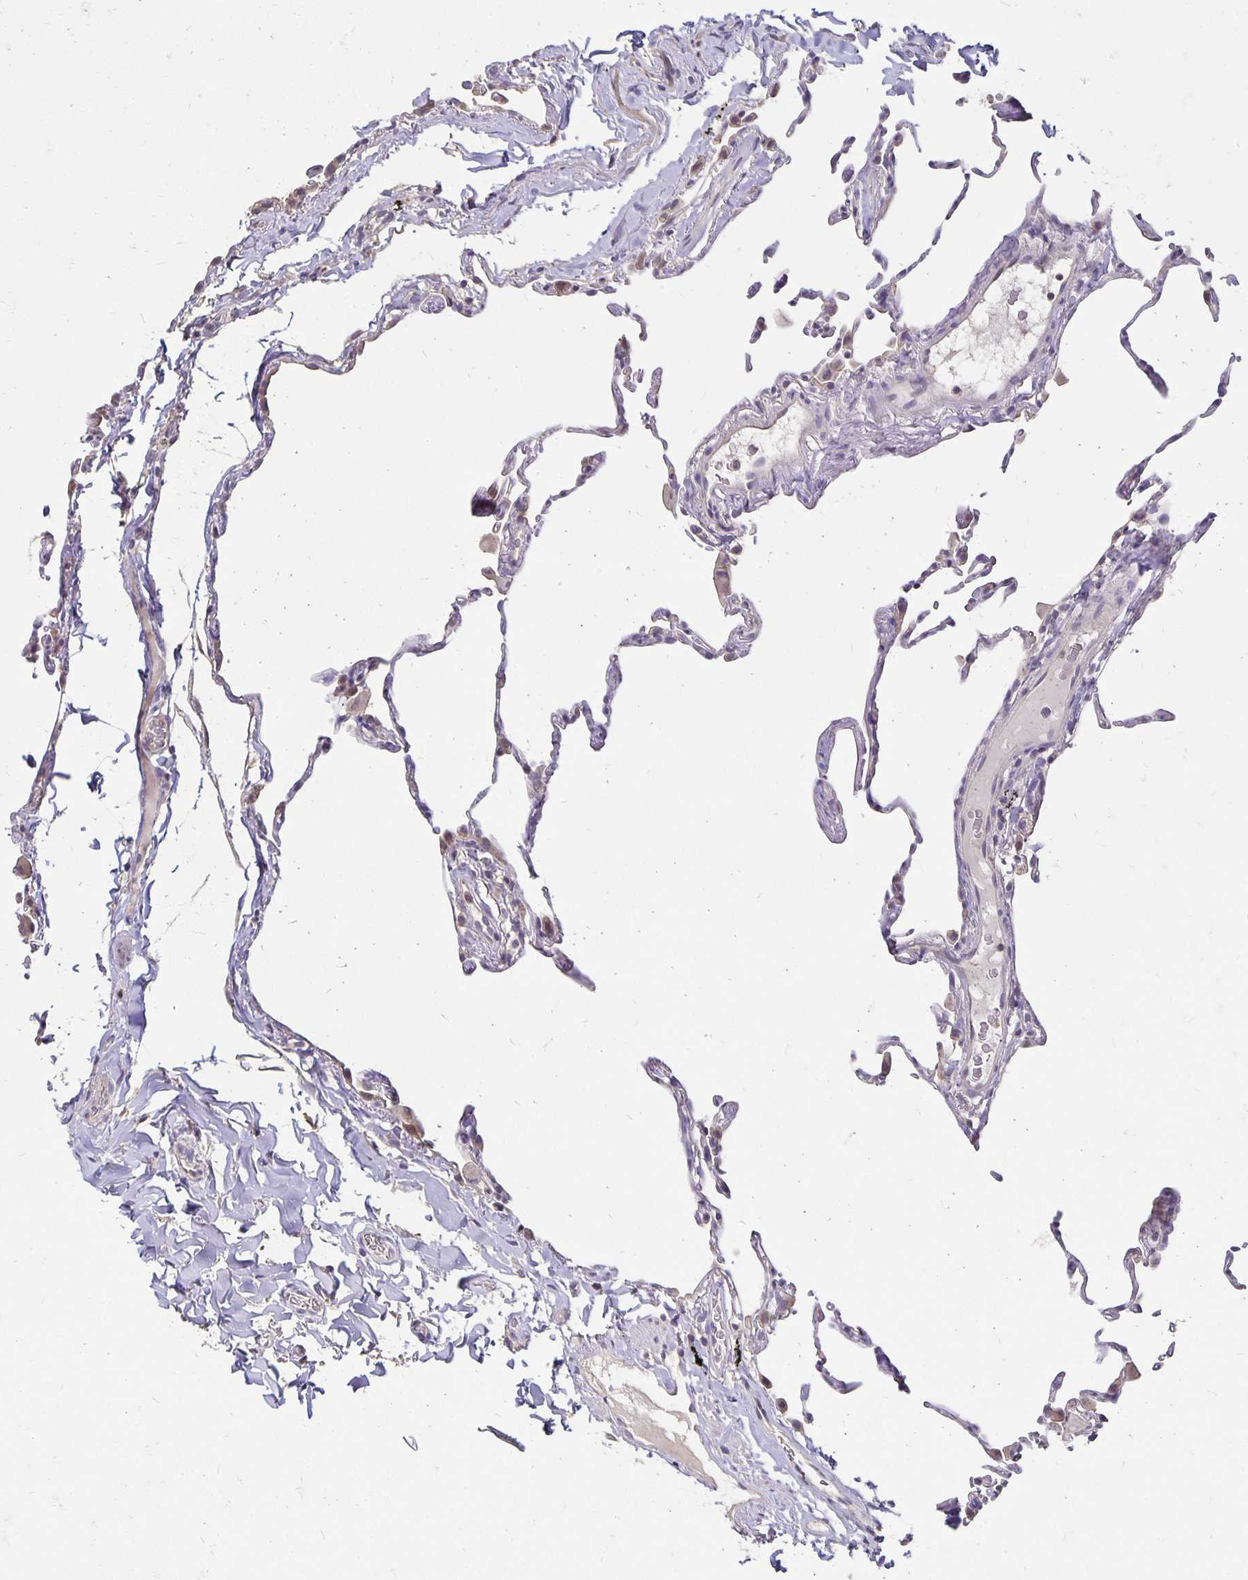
{"staining": {"intensity": "weak", "quantity": "<25%", "location": "cytoplasmic/membranous"}, "tissue": "lung", "cell_type": "Alveolar cells", "image_type": "normal", "snomed": [{"axis": "morphology", "description": "Normal tissue, NOS"}, {"axis": "topography", "description": "Lung"}], "caption": "High power microscopy image of an immunohistochemistry (IHC) image of unremarkable lung, revealing no significant positivity in alveolar cells.", "gene": "CST6", "patient": {"sex": "female", "age": 57}}